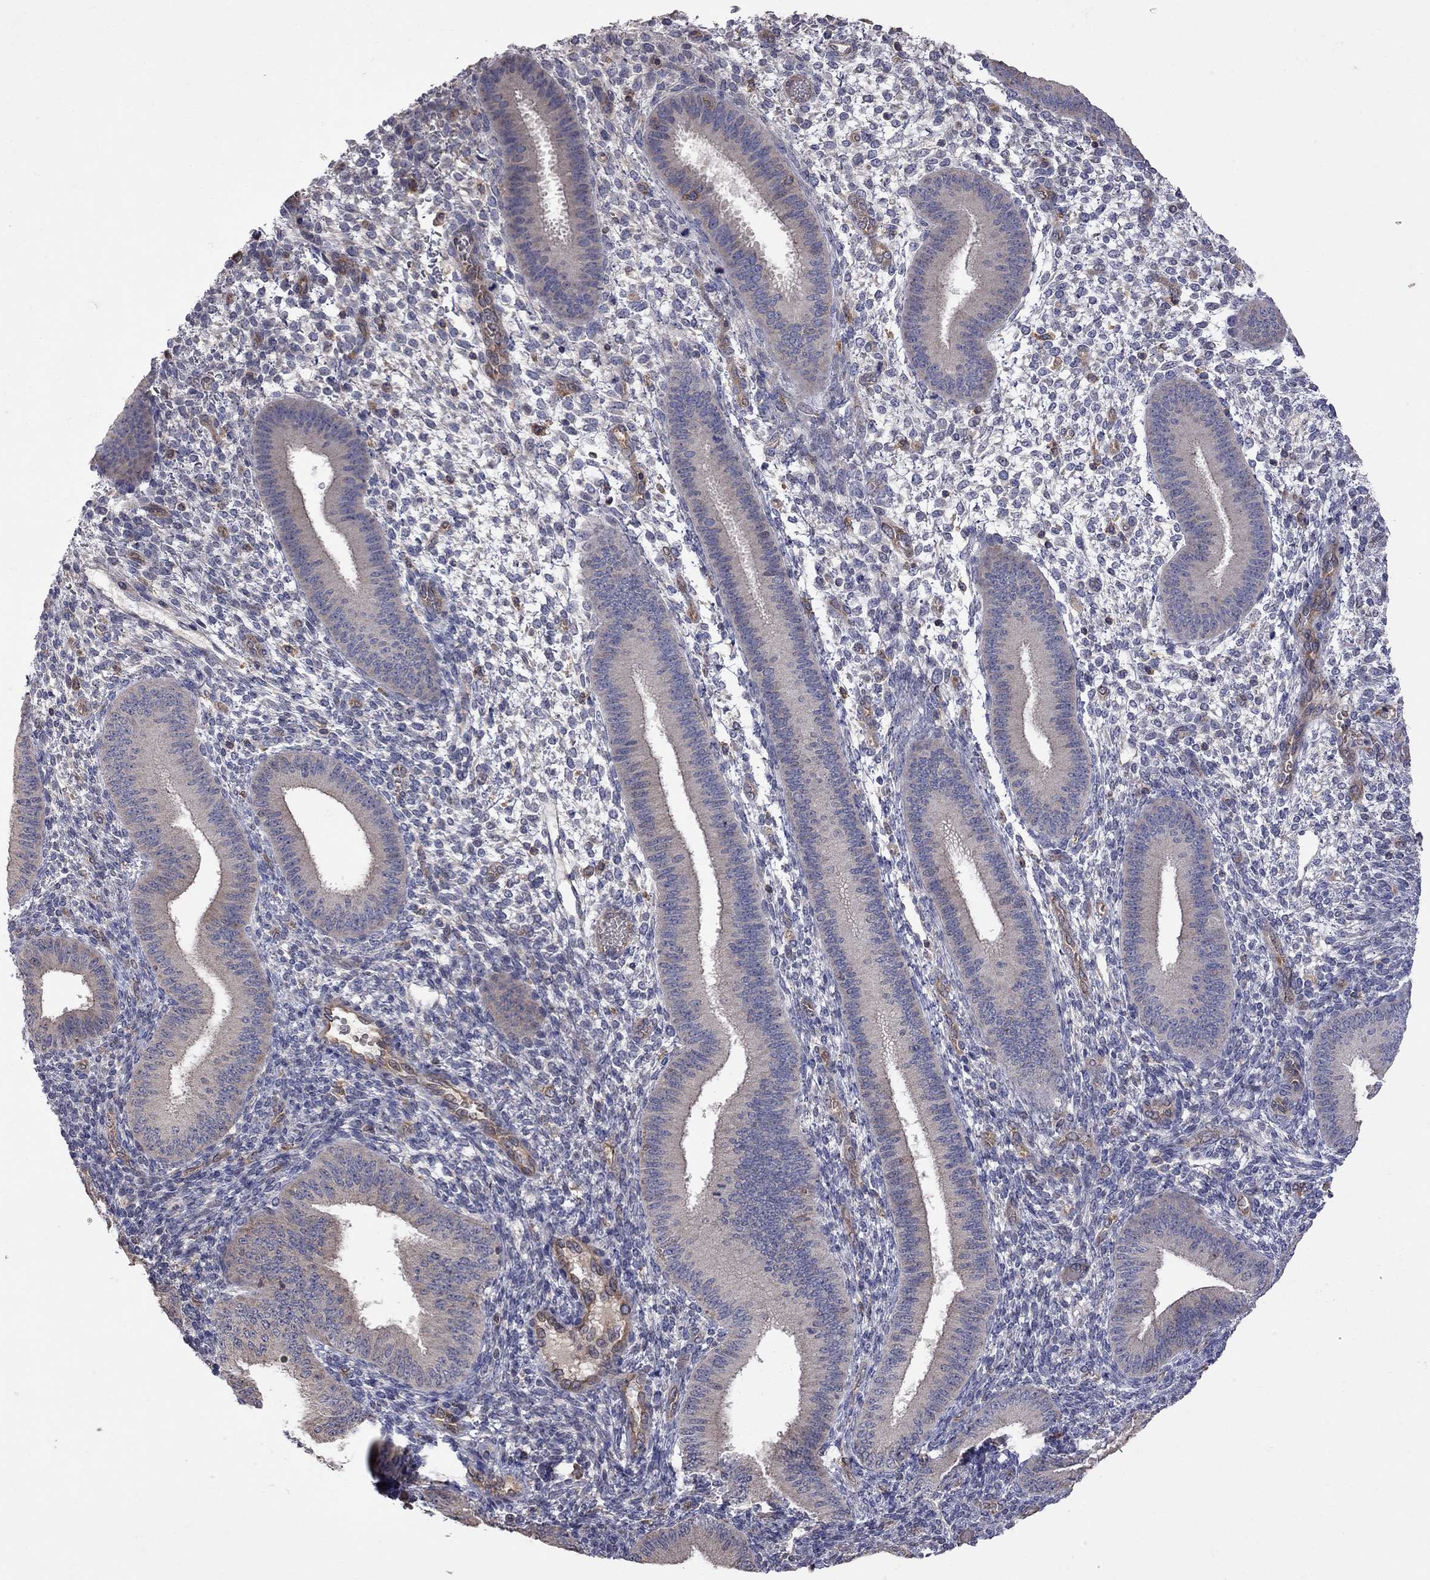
{"staining": {"intensity": "negative", "quantity": "none", "location": "none"}, "tissue": "endometrium", "cell_type": "Cells in endometrial stroma", "image_type": "normal", "snomed": [{"axis": "morphology", "description": "Normal tissue, NOS"}, {"axis": "topography", "description": "Endometrium"}], "caption": "The photomicrograph demonstrates no staining of cells in endometrial stroma in benign endometrium. (DAB IHC visualized using brightfield microscopy, high magnification).", "gene": "ABI3", "patient": {"sex": "female", "age": 39}}